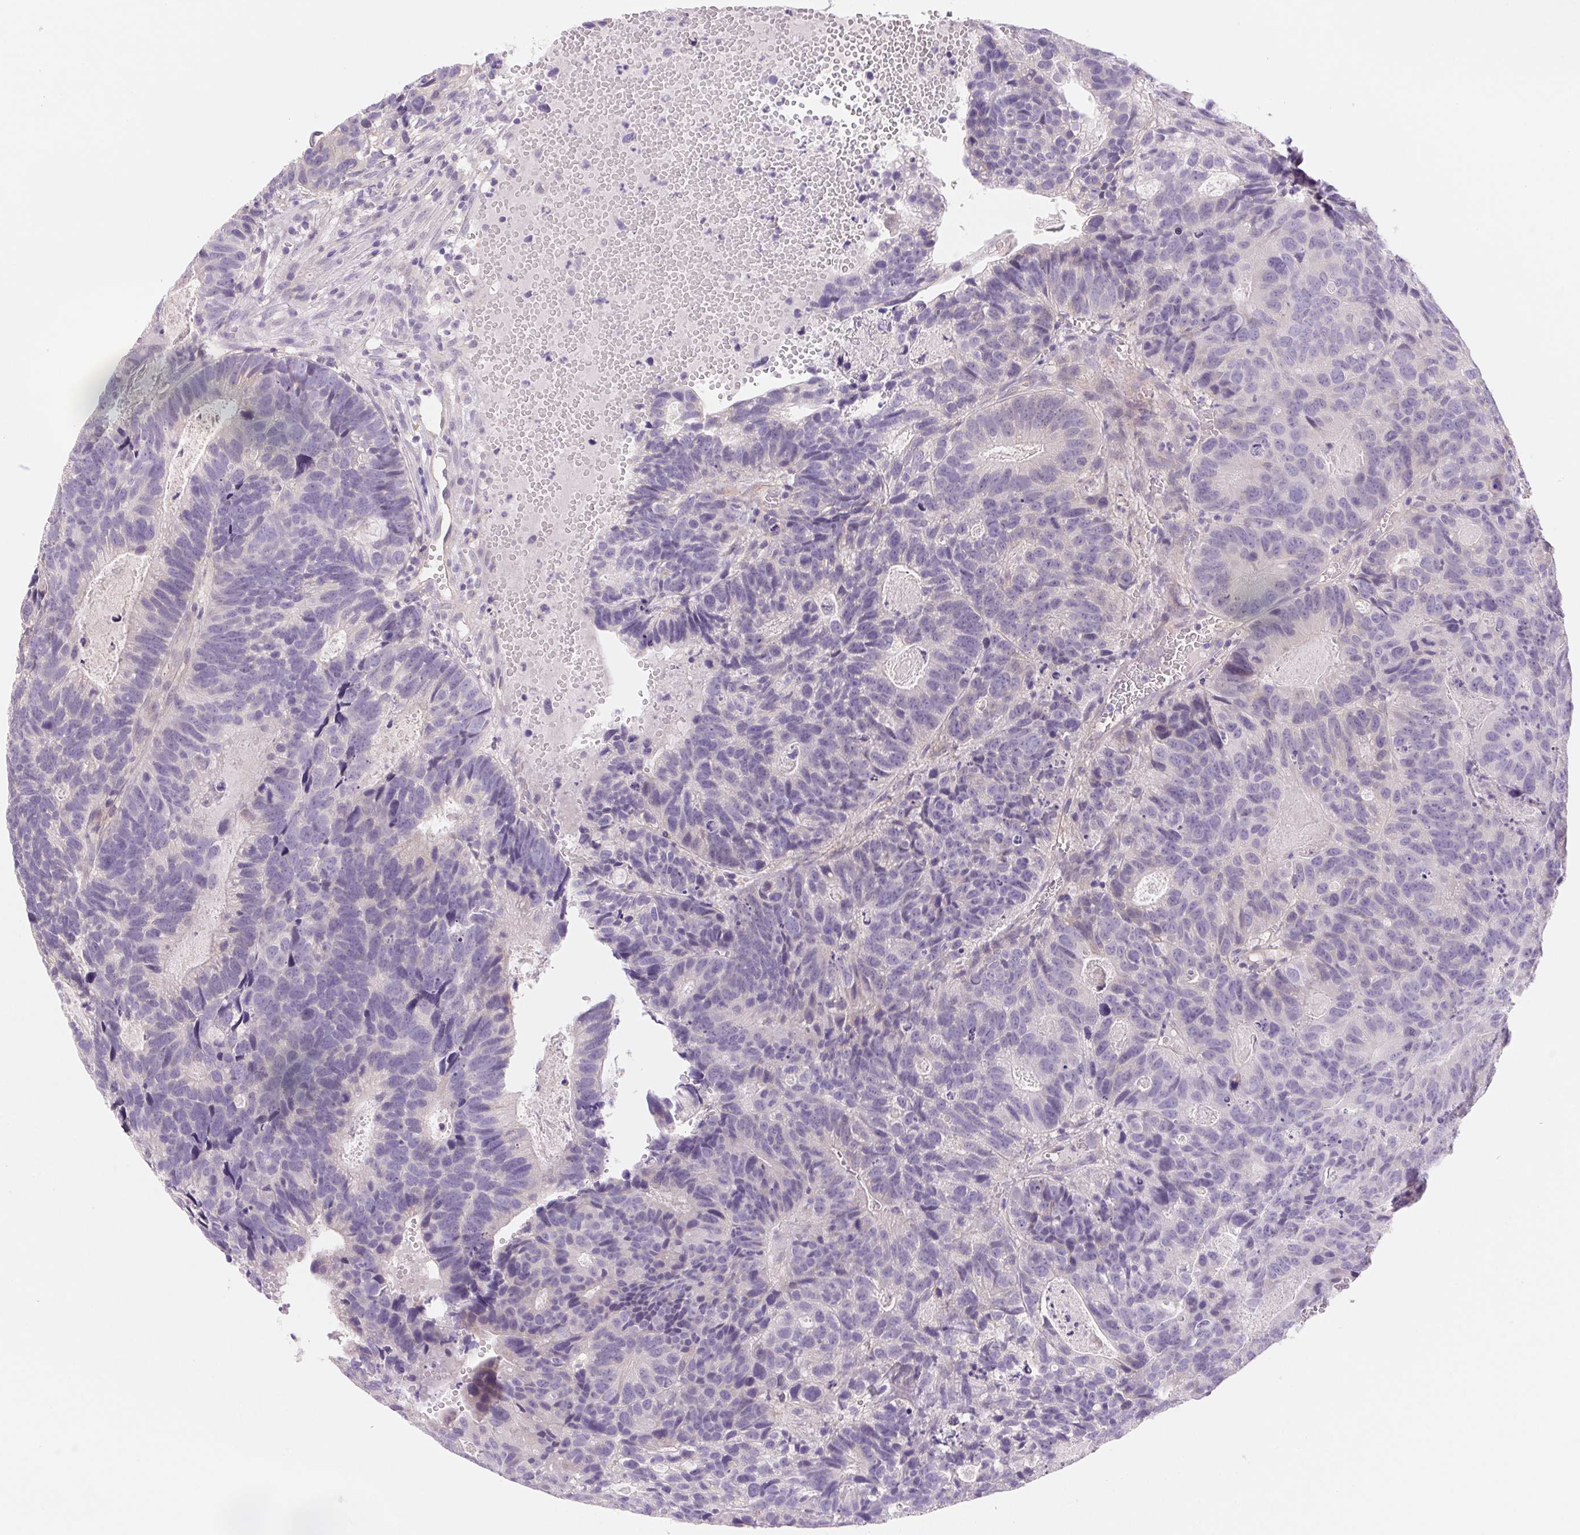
{"staining": {"intensity": "negative", "quantity": "none", "location": "none"}, "tissue": "head and neck cancer", "cell_type": "Tumor cells", "image_type": "cancer", "snomed": [{"axis": "morphology", "description": "Adenocarcinoma, NOS"}, {"axis": "topography", "description": "Head-Neck"}], "caption": "The photomicrograph displays no significant expression in tumor cells of head and neck cancer.", "gene": "CTNND2", "patient": {"sex": "male", "age": 62}}